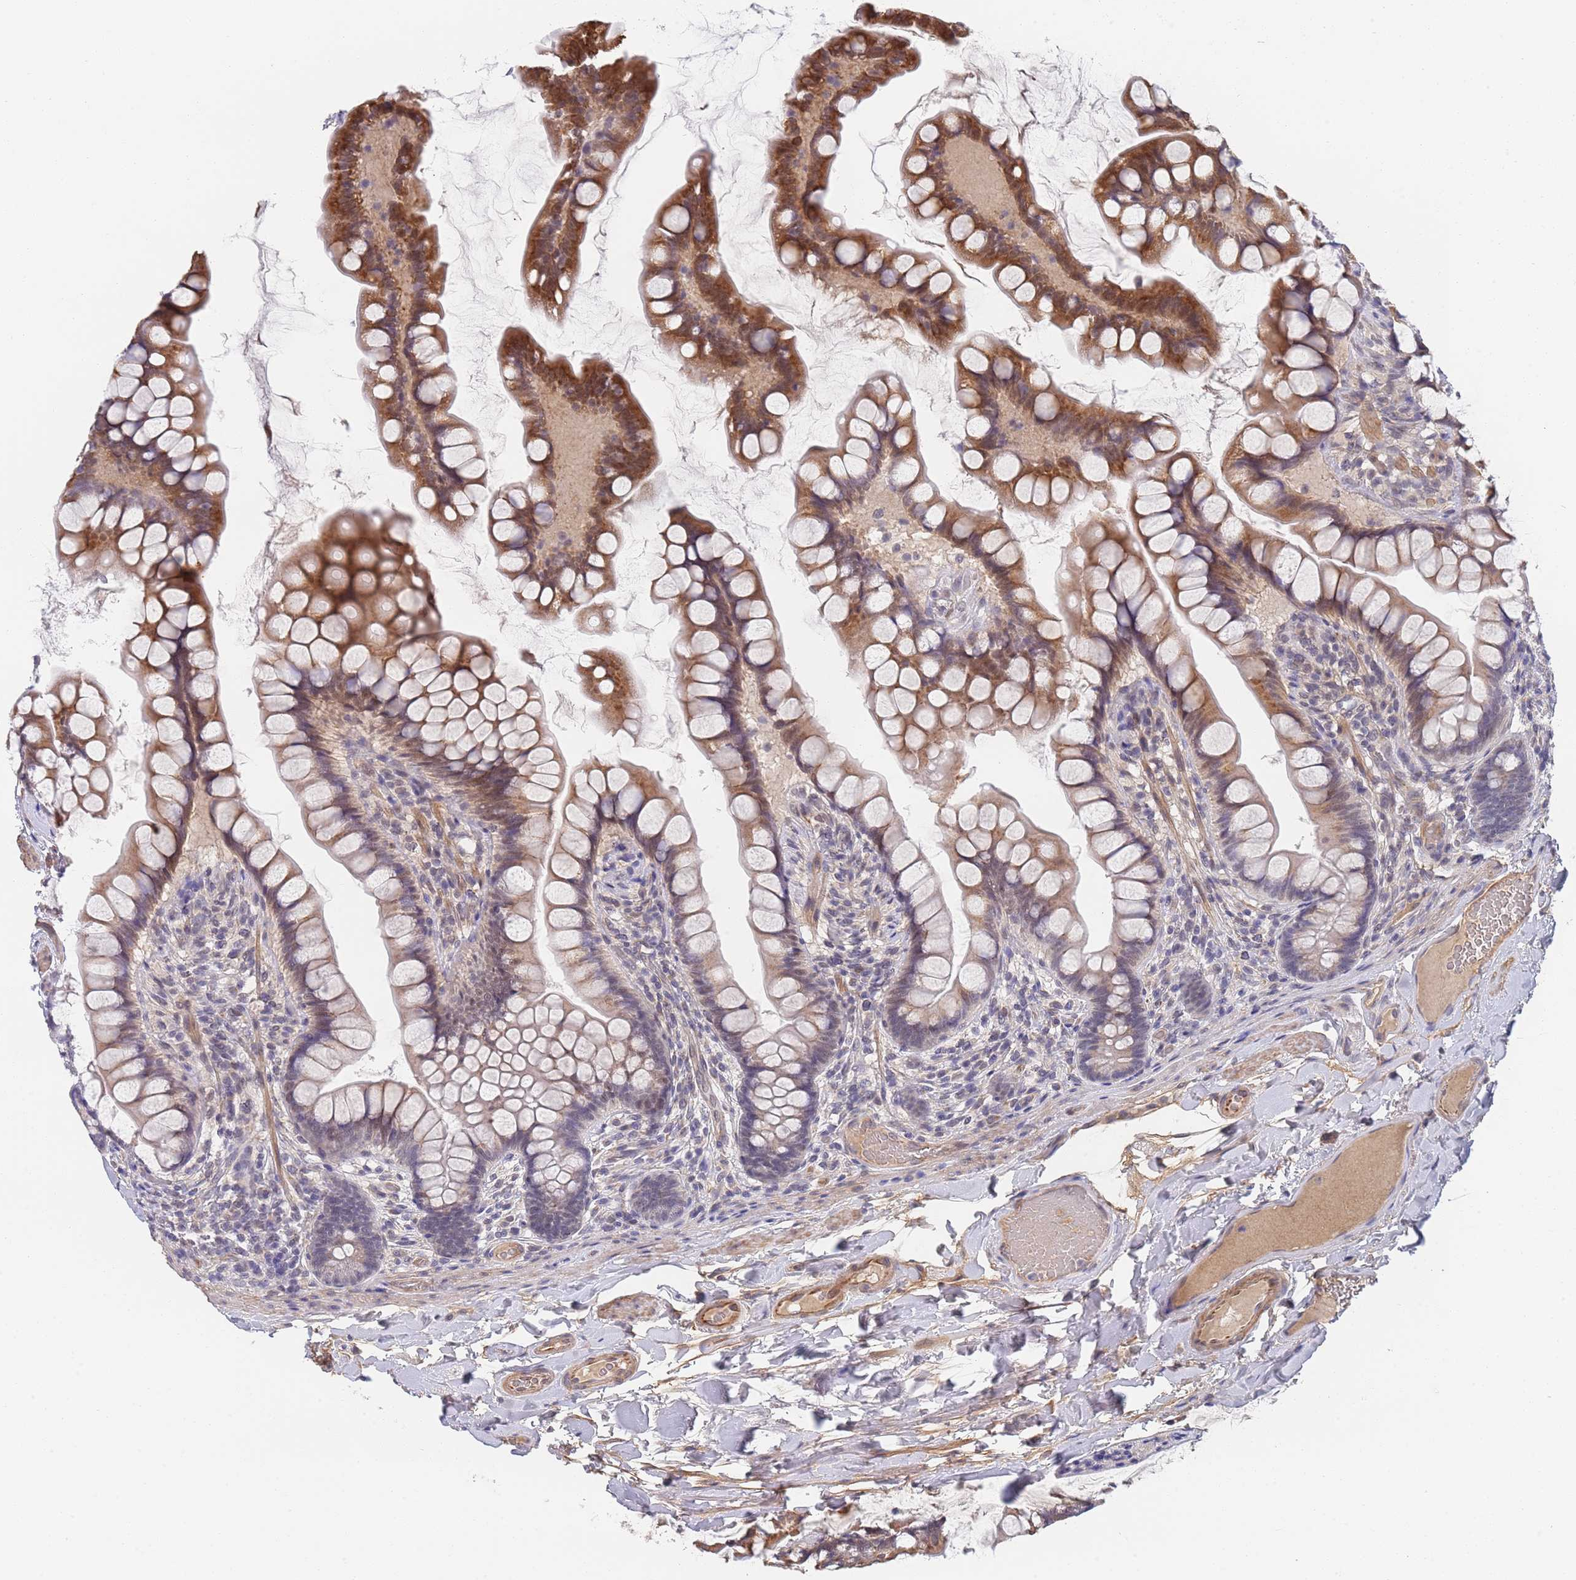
{"staining": {"intensity": "strong", "quantity": "25%-75%", "location": "cytoplasmic/membranous"}, "tissue": "small intestine", "cell_type": "Glandular cells", "image_type": "normal", "snomed": [{"axis": "morphology", "description": "Normal tissue, NOS"}, {"axis": "topography", "description": "Small intestine"}], "caption": "Immunohistochemical staining of benign human small intestine demonstrates 25%-75% levels of strong cytoplasmic/membranous protein expression in about 25%-75% of glandular cells.", "gene": "B4GALT4", "patient": {"sex": "male", "age": 70}}